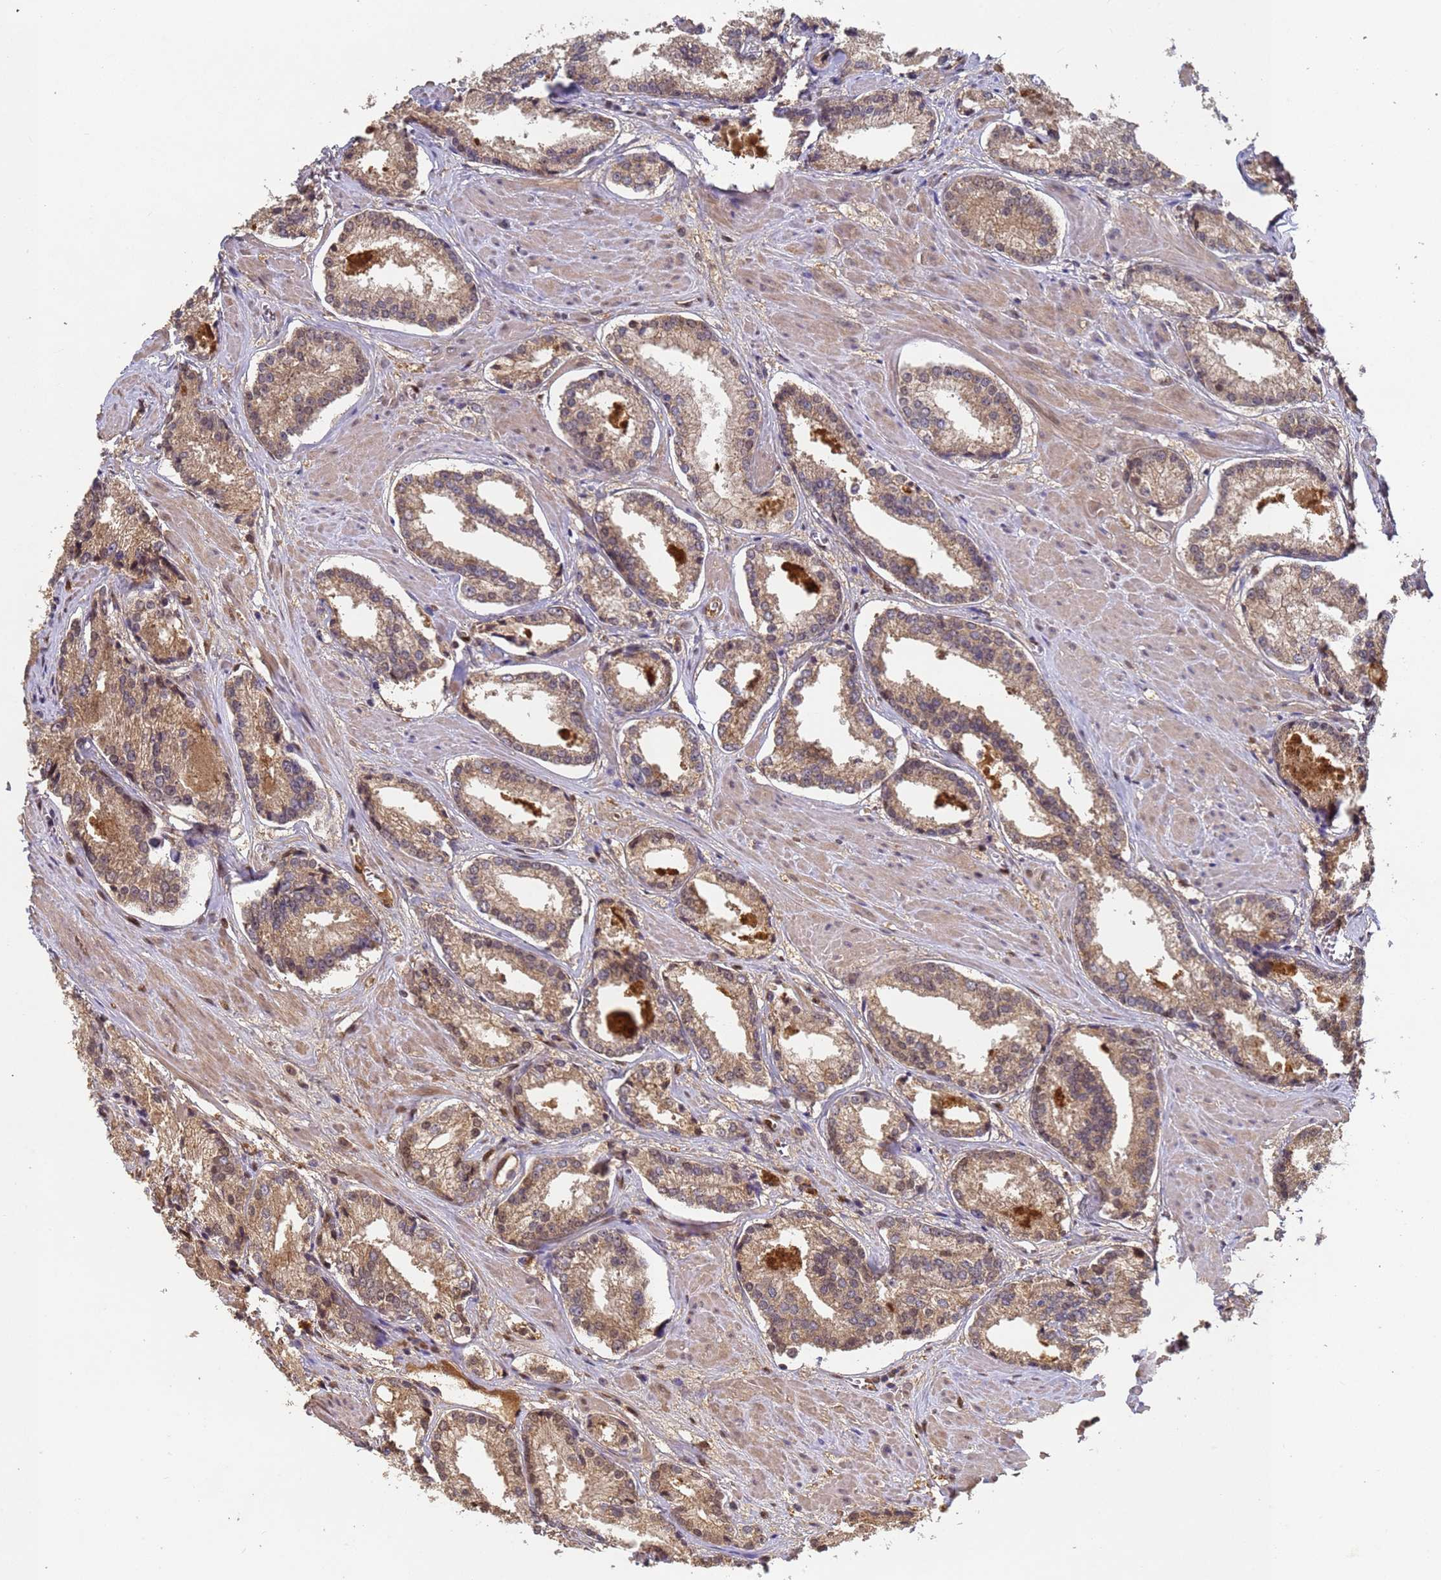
{"staining": {"intensity": "moderate", "quantity": ">75%", "location": "cytoplasmic/membranous,nuclear"}, "tissue": "prostate cancer", "cell_type": "Tumor cells", "image_type": "cancer", "snomed": [{"axis": "morphology", "description": "Adenocarcinoma, Low grade"}, {"axis": "topography", "description": "Prostate"}], "caption": "Immunohistochemical staining of human adenocarcinoma (low-grade) (prostate) displays medium levels of moderate cytoplasmic/membranous and nuclear staining in about >75% of tumor cells.", "gene": "SECISBP2", "patient": {"sex": "male", "age": 54}}